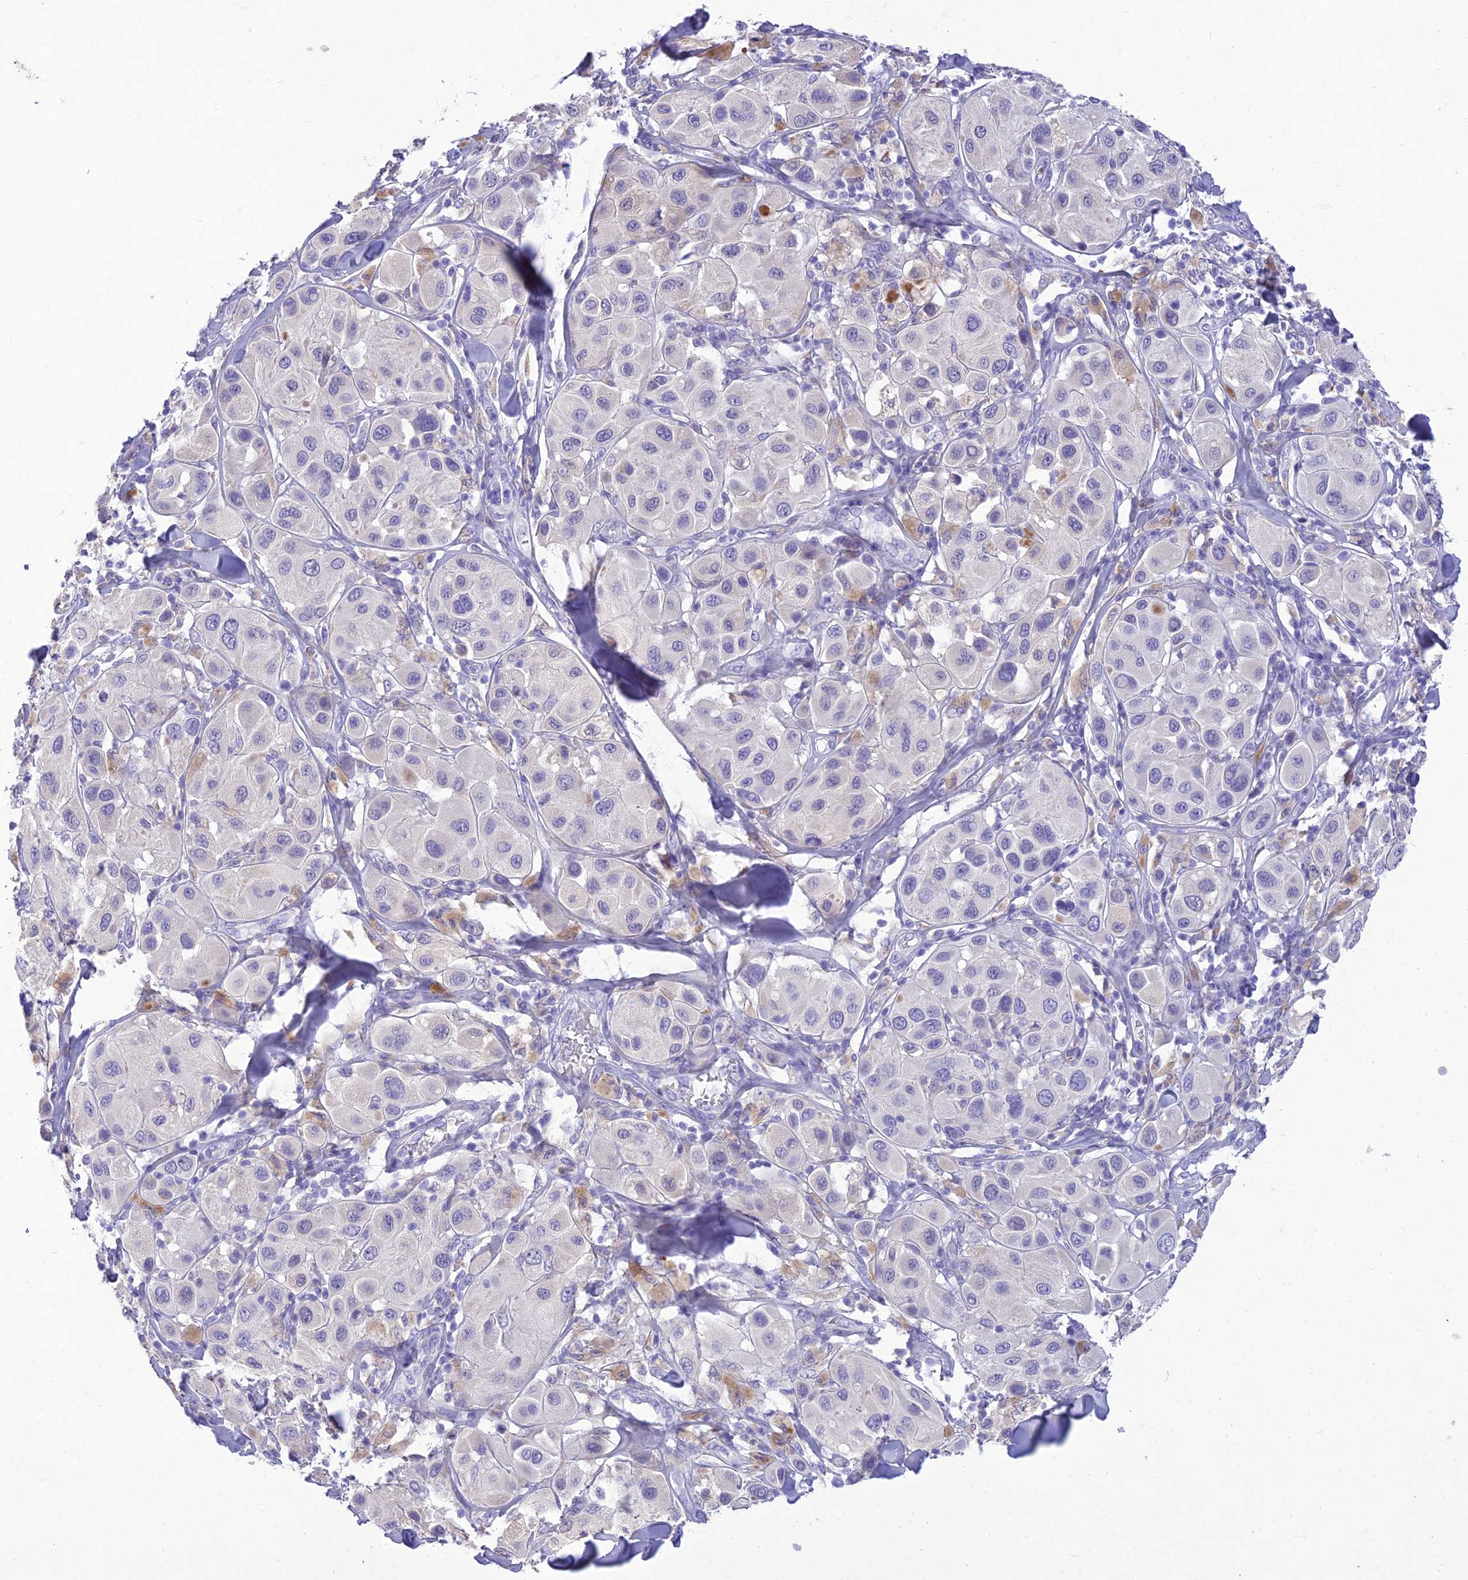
{"staining": {"intensity": "negative", "quantity": "none", "location": "none"}, "tissue": "melanoma", "cell_type": "Tumor cells", "image_type": "cancer", "snomed": [{"axis": "morphology", "description": "Malignant melanoma, Metastatic site"}, {"axis": "topography", "description": "Skin"}], "caption": "Image shows no significant protein staining in tumor cells of malignant melanoma (metastatic site).", "gene": "SLC13A5", "patient": {"sex": "male", "age": 41}}